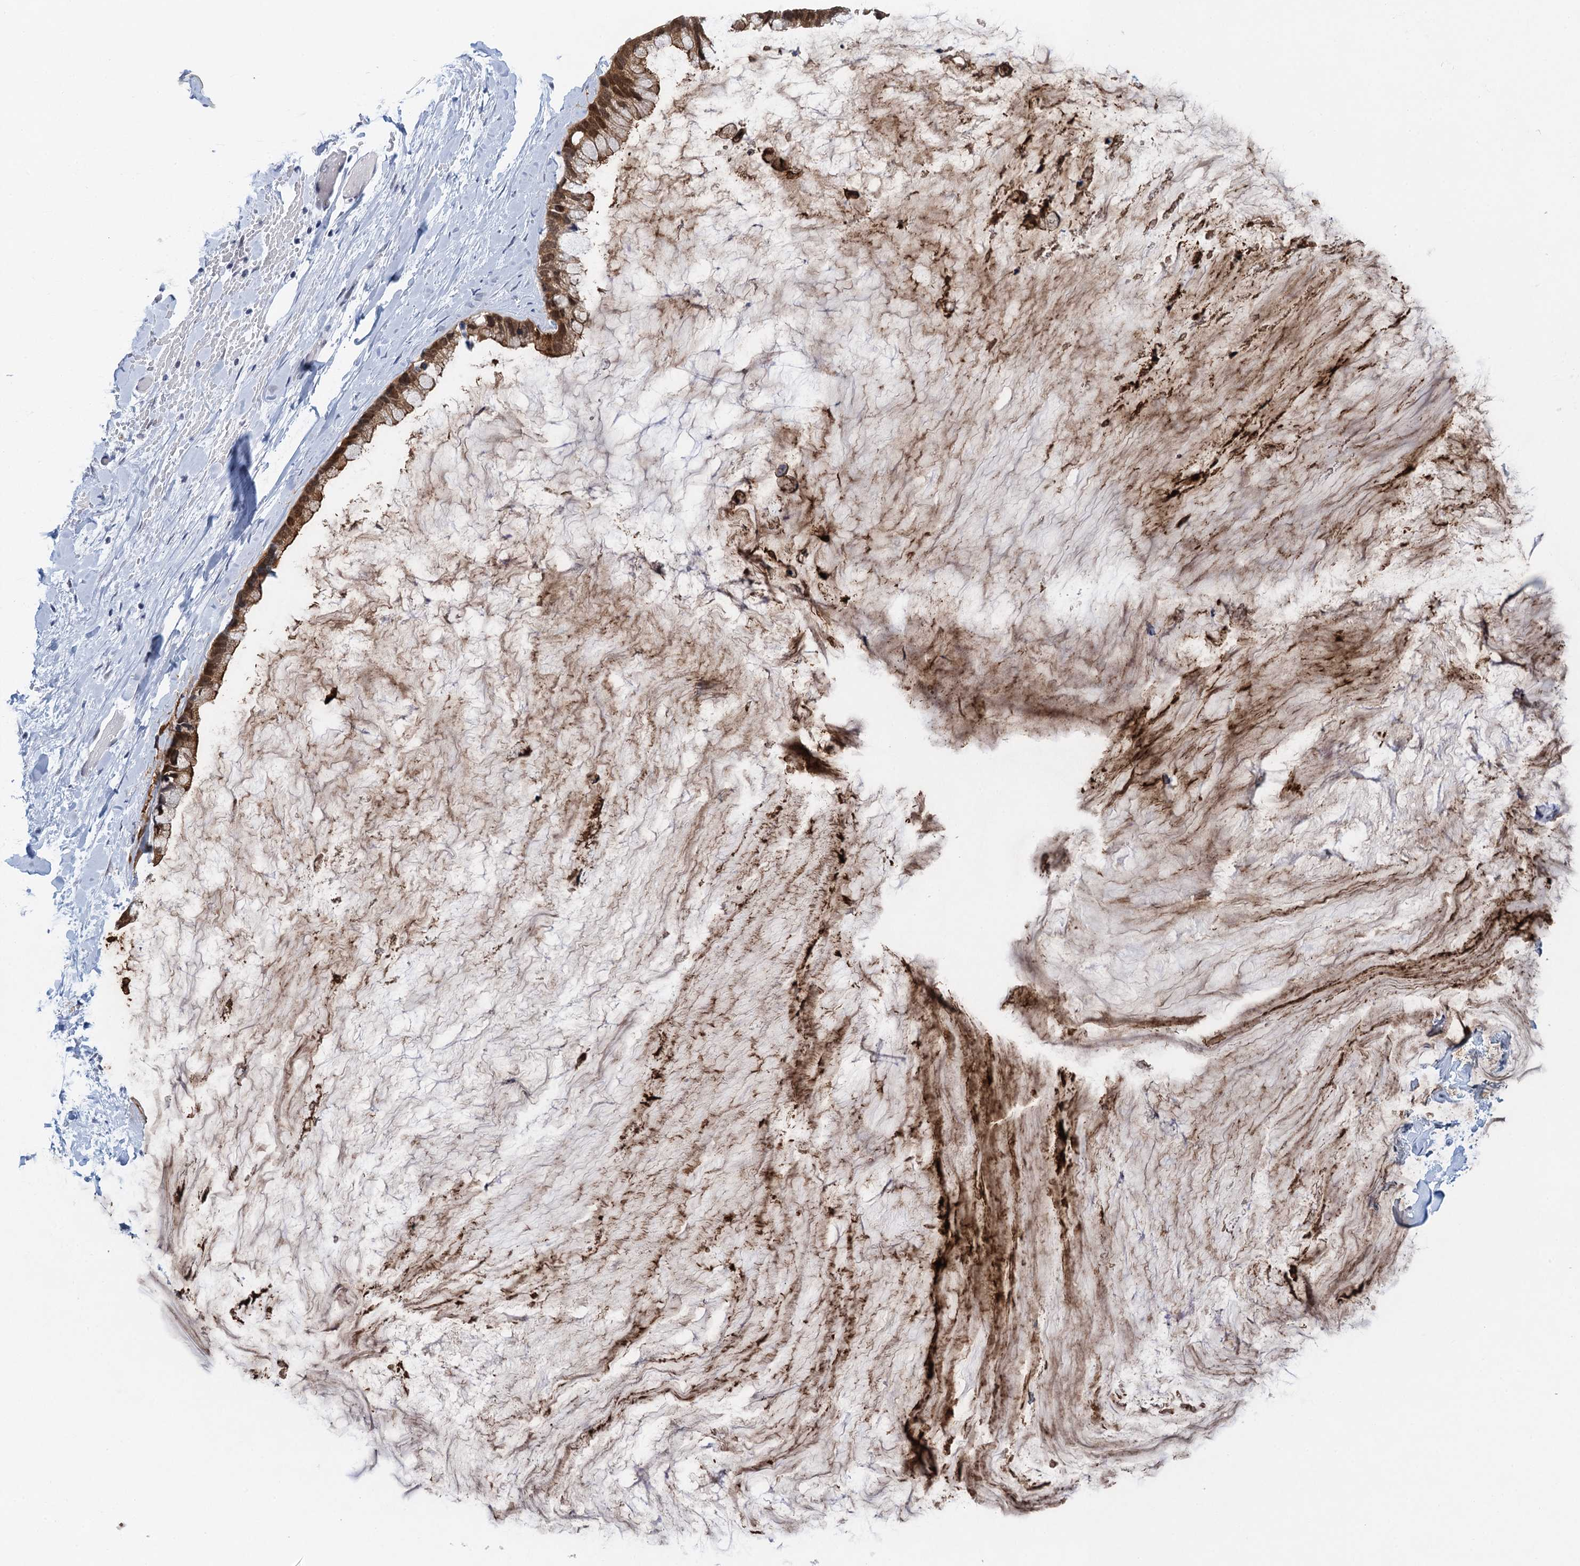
{"staining": {"intensity": "strong", "quantity": ">75%", "location": "cytoplasmic/membranous,nuclear"}, "tissue": "ovarian cancer", "cell_type": "Tumor cells", "image_type": "cancer", "snomed": [{"axis": "morphology", "description": "Cystadenocarcinoma, mucinous, NOS"}, {"axis": "topography", "description": "Ovary"}], "caption": "An image of human ovarian cancer stained for a protein displays strong cytoplasmic/membranous and nuclear brown staining in tumor cells. (Stains: DAB (3,3'-diaminobenzidine) in brown, nuclei in blue, Microscopy: brightfield microscopy at high magnification).", "gene": "EPS8L1", "patient": {"sex": "female", "age": 39}}